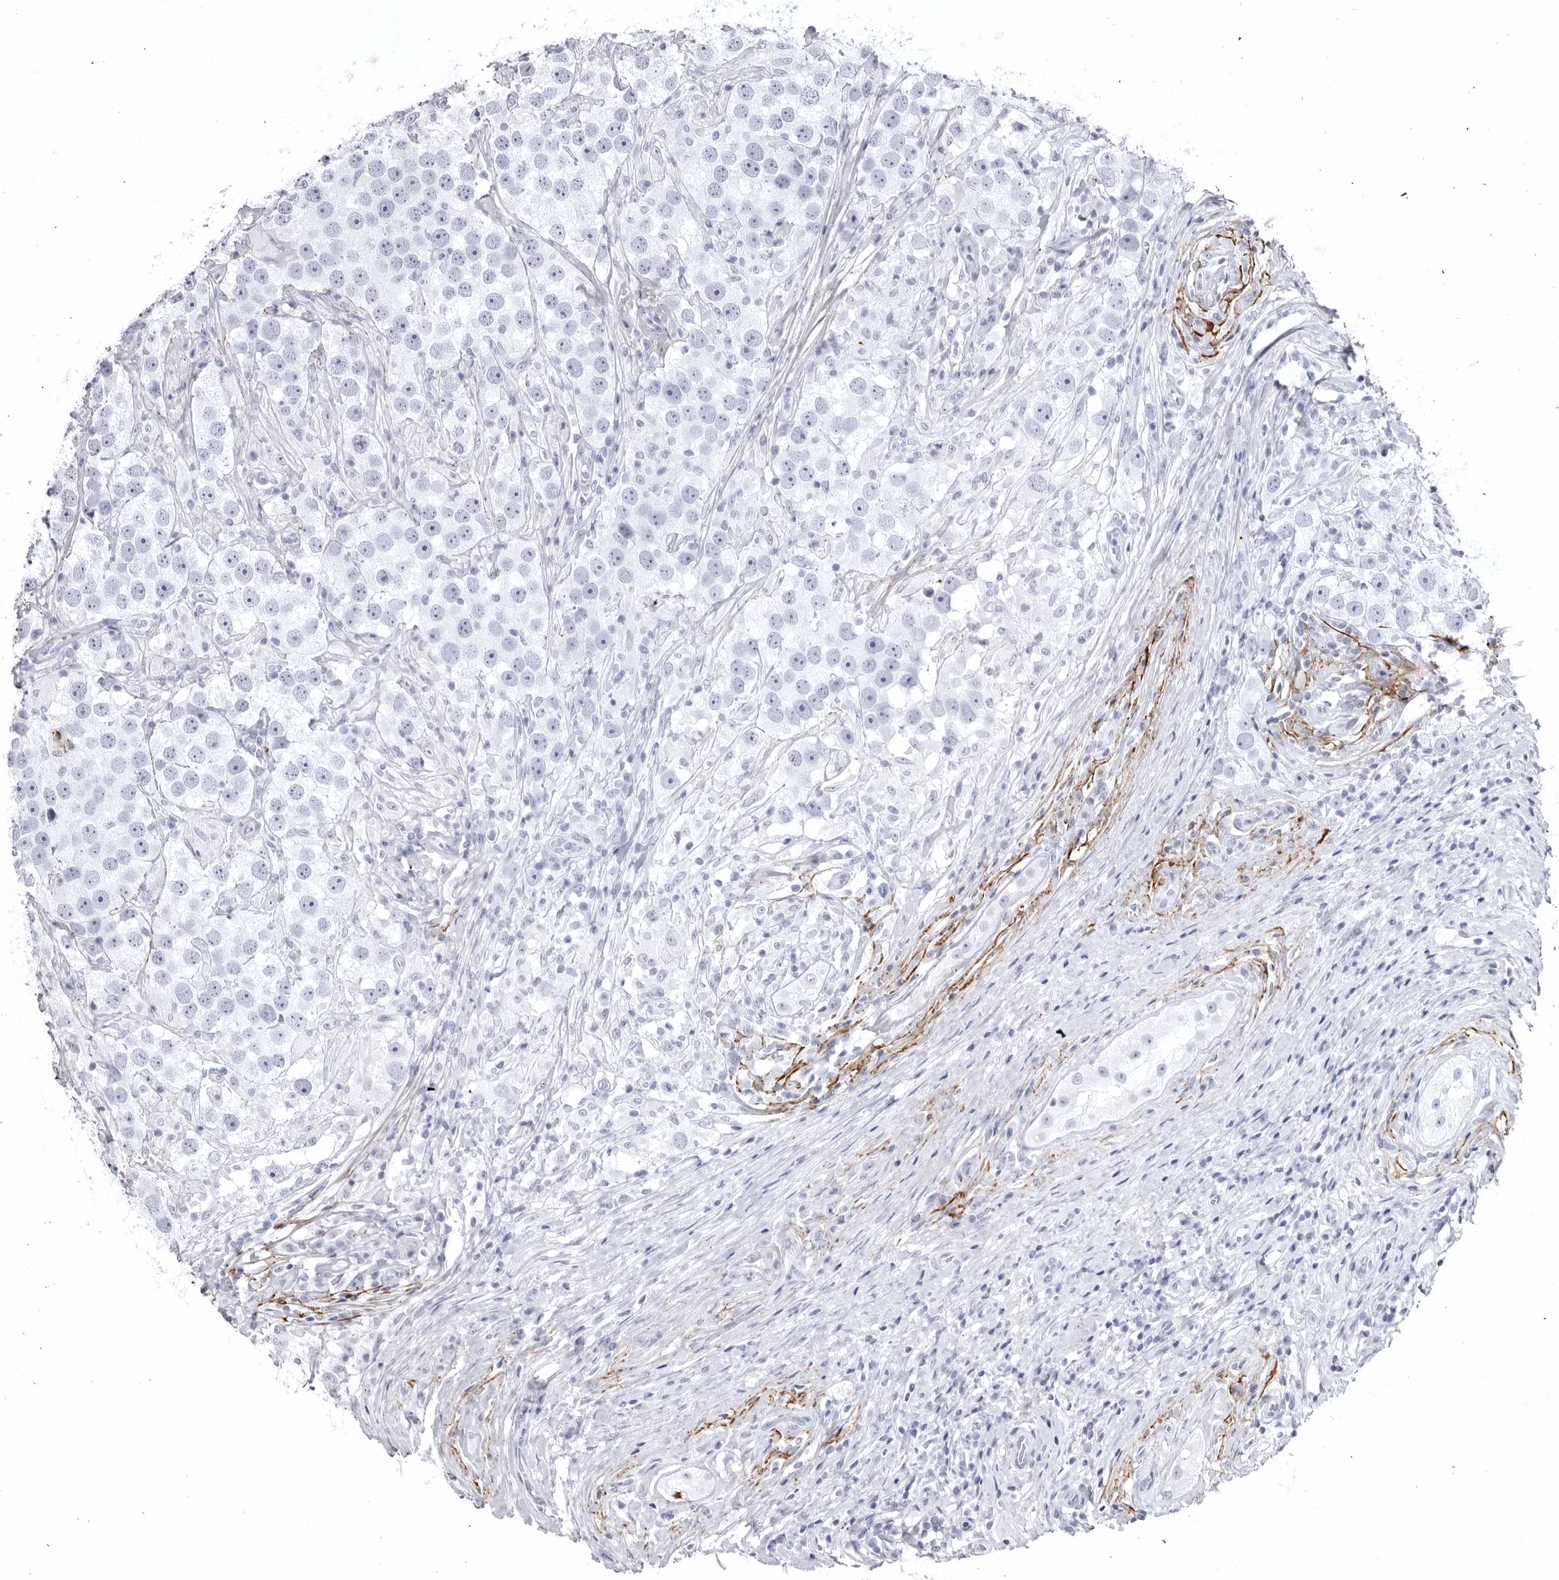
{"staining": {"intensity": "negative", "quantity": "none", "location": "none"}, "tissue": "testis cancer", "cell_type": "Tumor cells", "image_type": "cancer", "snomed": [{"axis": "morphology", "description": "Seminoma, NOS"}, {"axis": "topography", "description": "Testis"}], "caption": "A histopathology image of testis seminoma stained for a protein reveals no brown staining in tumor cells.", "gene": "COL26A1", "patient": {"sex": "male", "age": 49}}